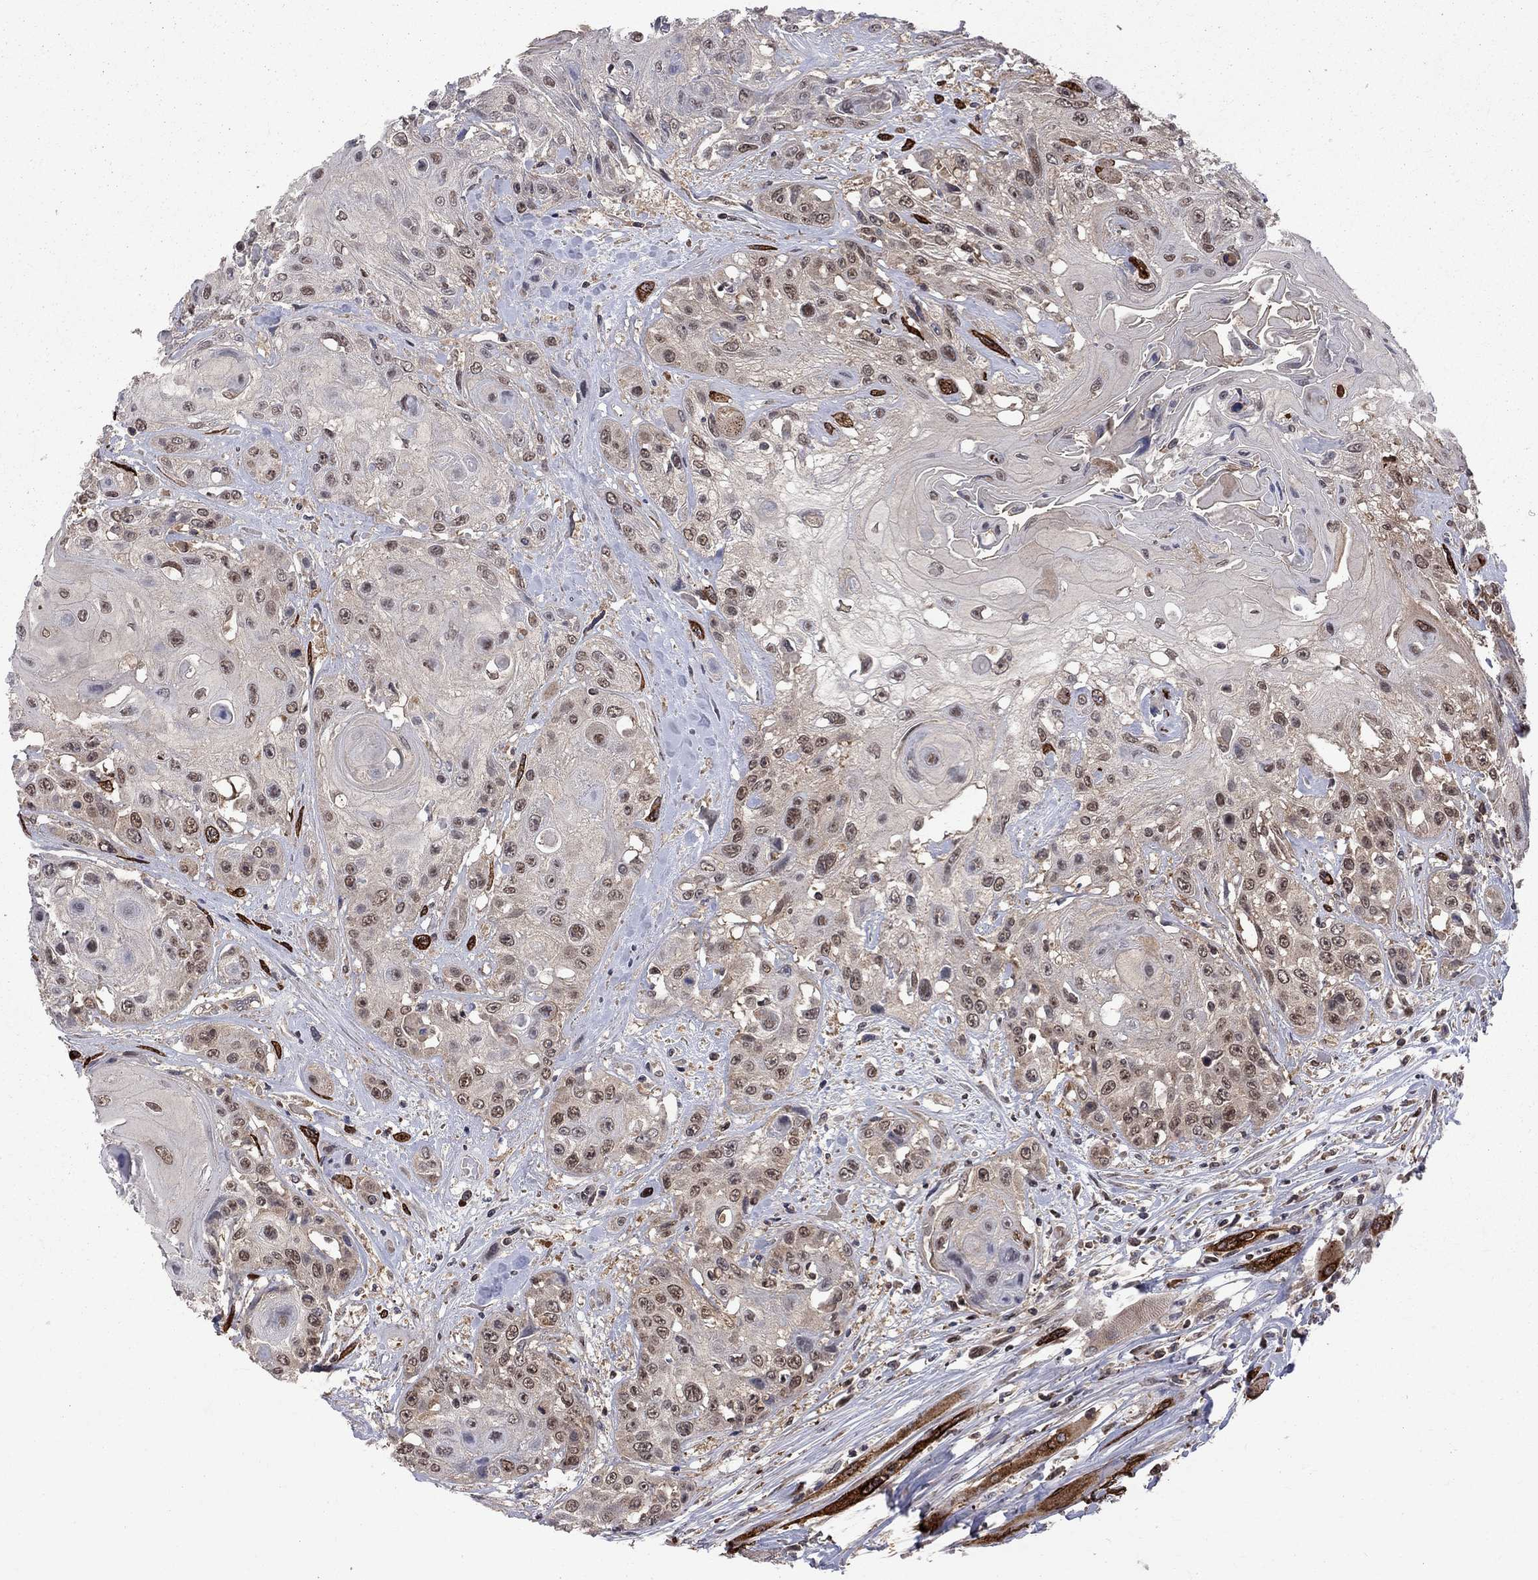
{"staining": {"intensity": "weak", "quantity": "<25%", "location": "nuclear"}, "tissue": "head and neck cancer", "cell_type": "Tumor cells", "image_type": "cancer", "snomed": [{"axis": "morphology", "description": "Squamous cell carcinoma, NOS"}, {"axis": "topography", "description": "Head-Neck"}], "caption": "The photomicrograph displays no staining of tumor cells in head and neck cancer (squamous cell carcinoma).", "gene": "SAP30L", "patient": {"sex": "female", "age": 59}}